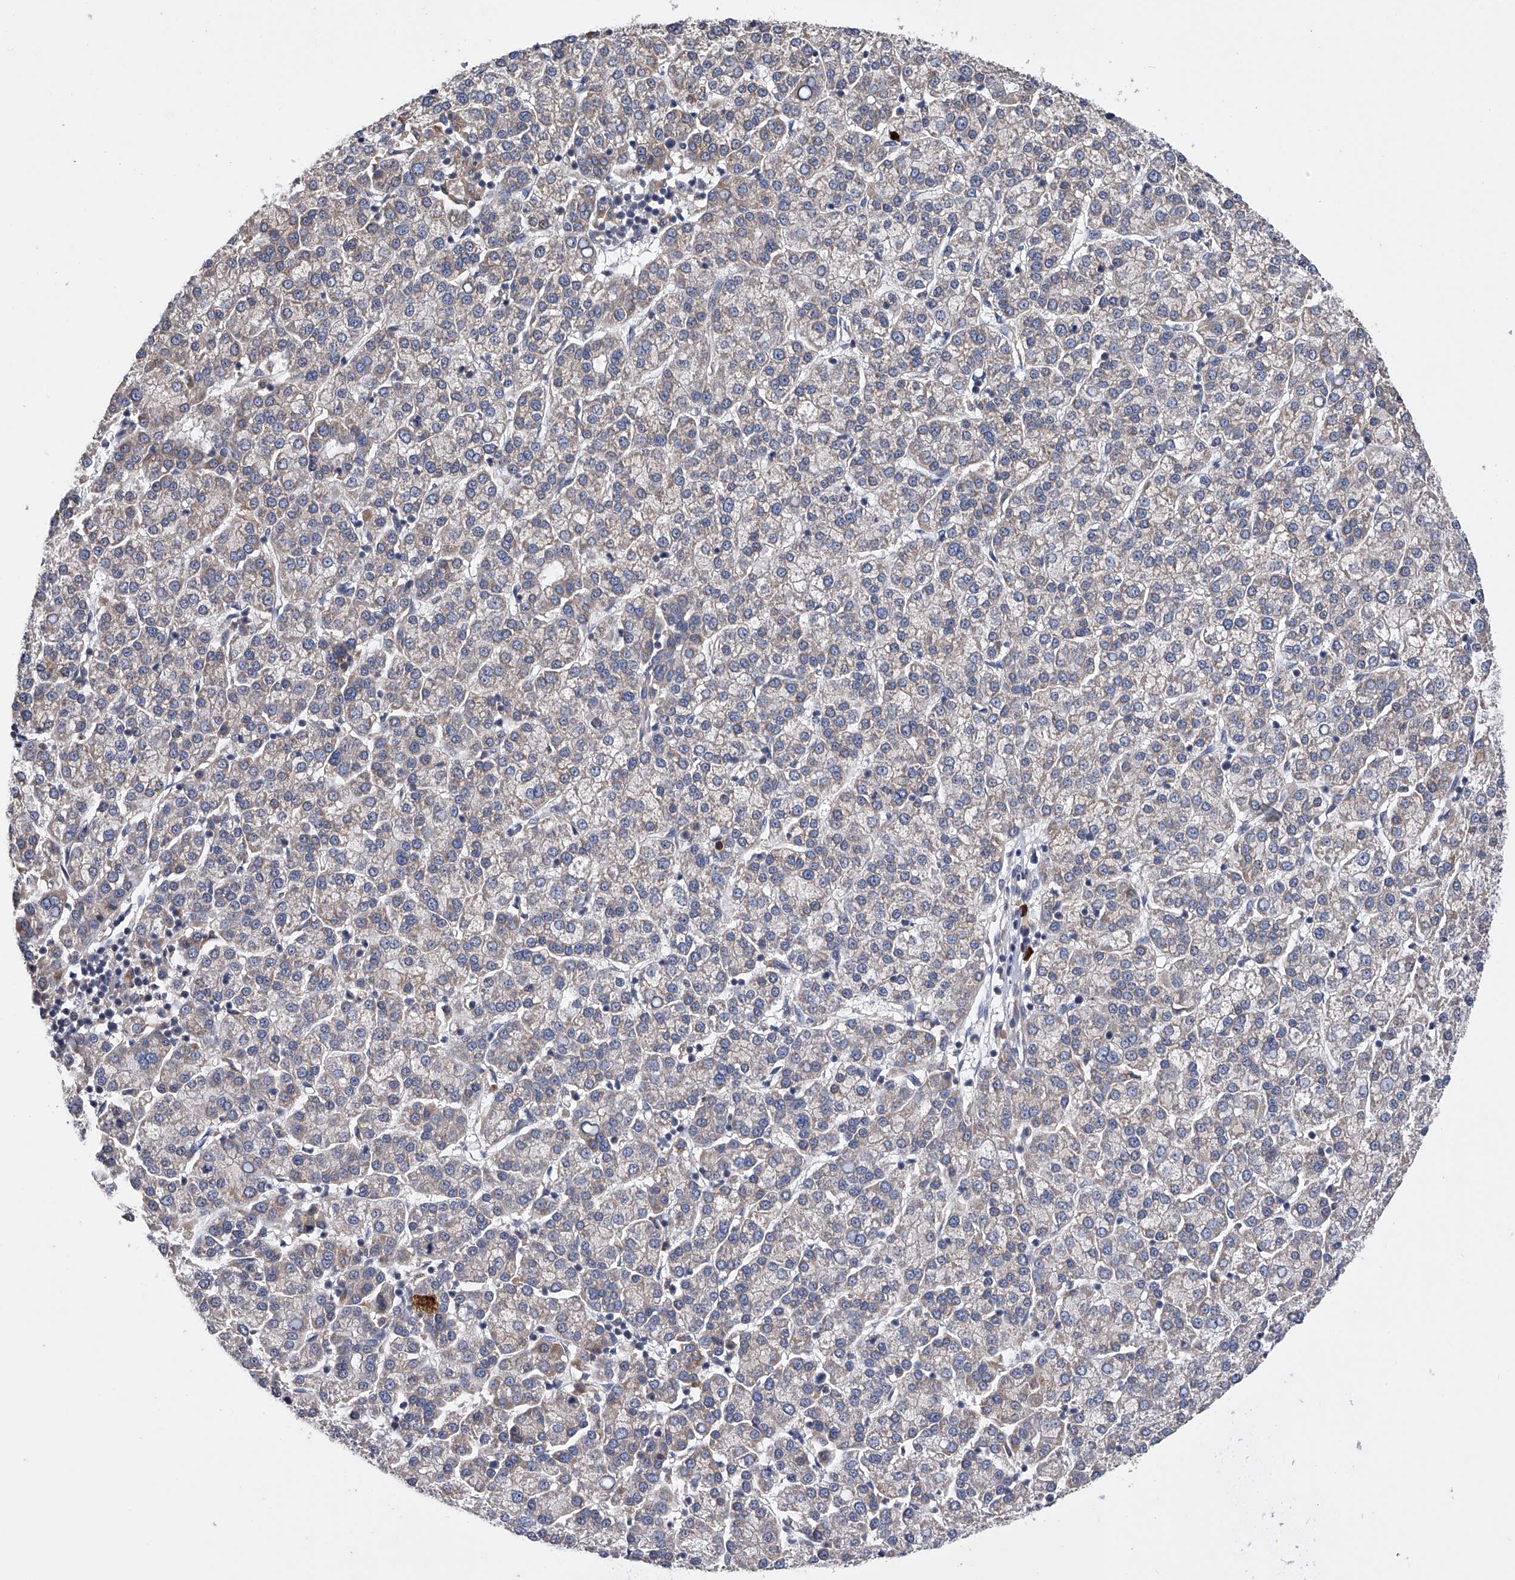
{"staining": {"intensity": "weak", "quantity": "<25%", "location": "cytoplasmic/membranous"}, "tissue": "liver cancer", "cell_type": "Tumor cells", "image_type": "cancer", "snomed": [{"axis": "morphology", "description": "Carcinoma, Hepatocellular, NOS"}, {"axis": "topography", "description": "Liver"}], "caption": "An immunohistochemistry image of hepatocellular carcinoma (liver) is shown. There is no staining in tumor cells of hepatocellular carcinoma (liver).", "gene": "SPOCK1", "patient": {"sex": "female", "age": 58}}